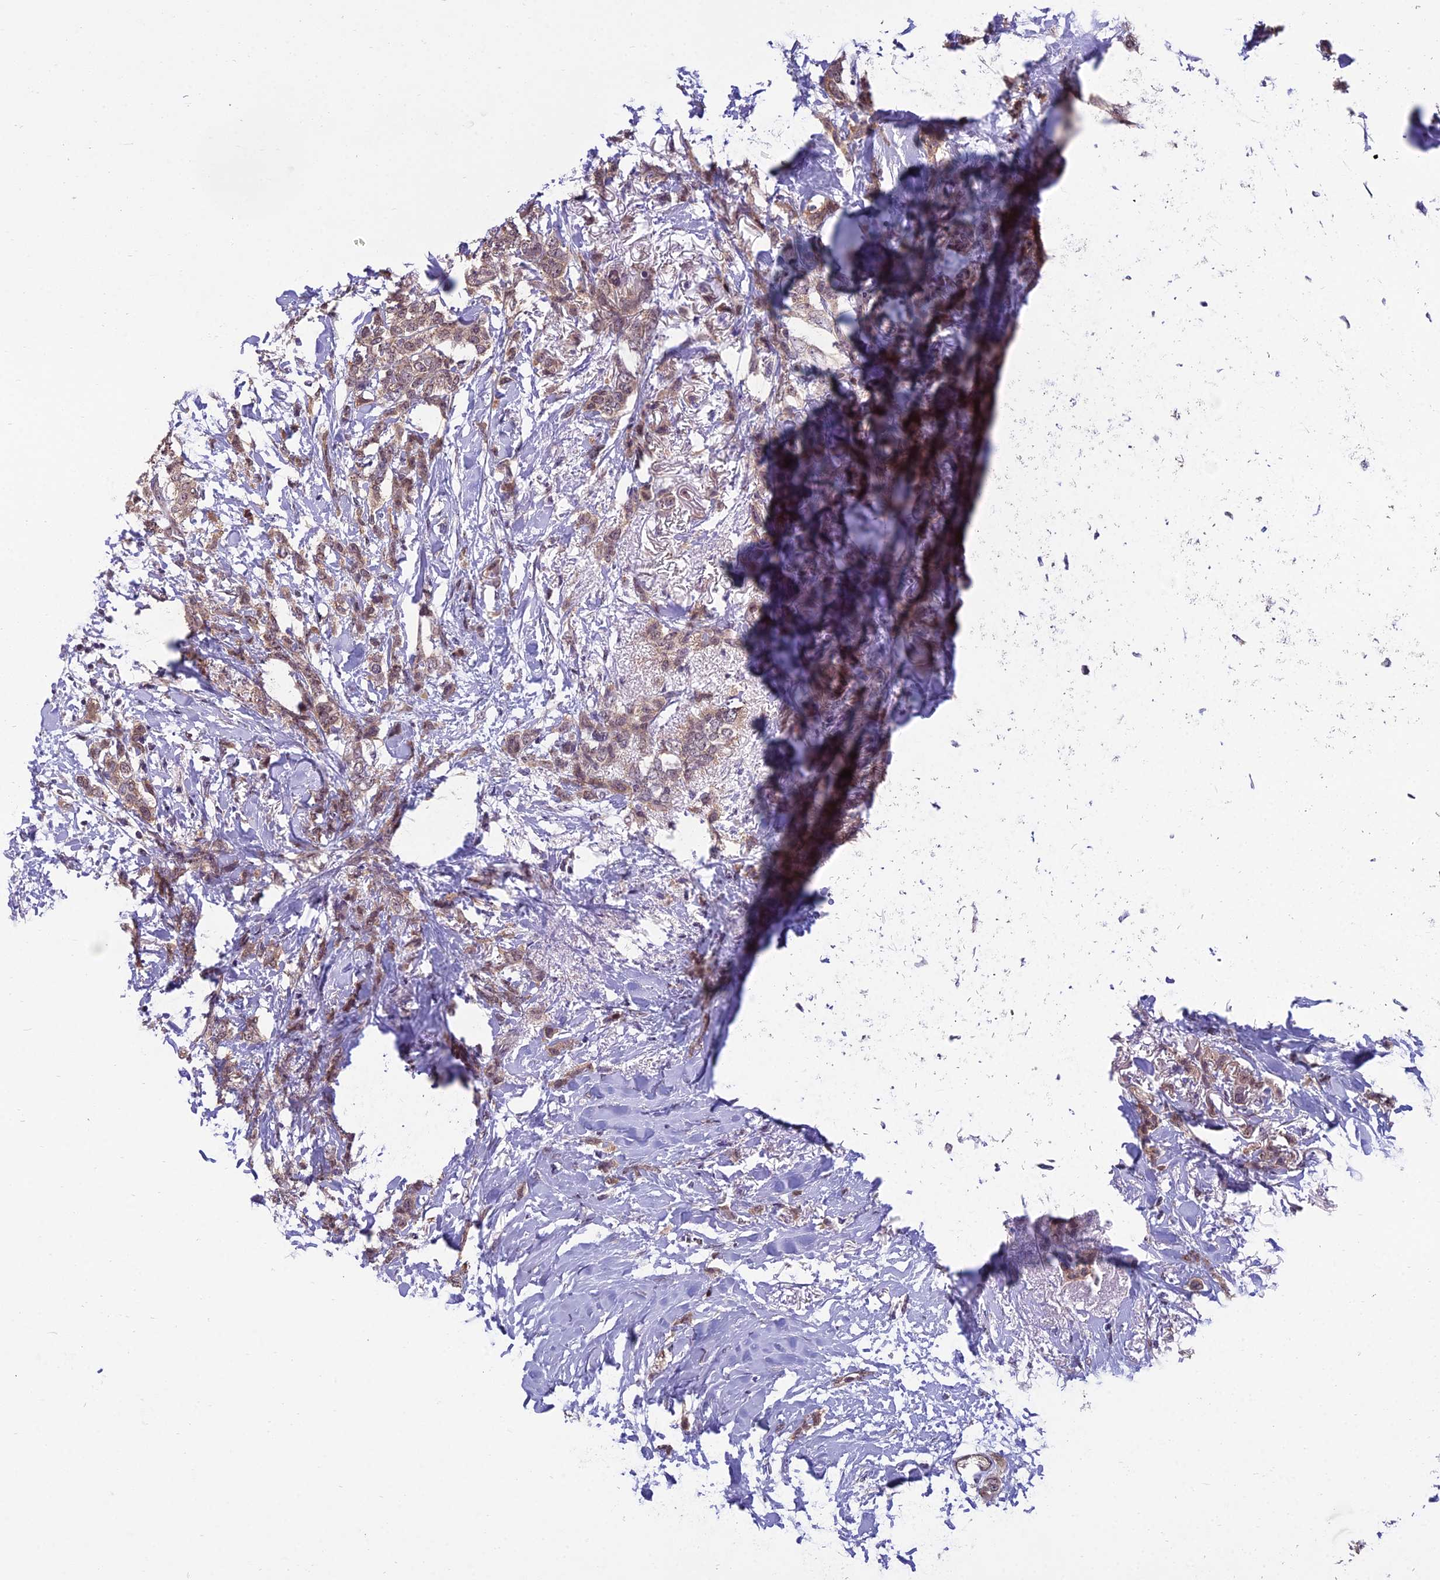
{"staining": {"intensity": "weak", "quantity": ">75%", "location": "cytoplasmic/membranous,nuclear"}, "tissue": "breast cancer", "cell_type": "Tumor cells", "image_type": "cancer", "snomed": [{"axis": "morphology", "description": "Duct carcinoma"}, {"axis": "topography", "description": "Breast"}], "caption": "Breast cancer (infiltrating ductal carcinoma) tissue demonstrates weak cytoplasmic/membranous and nuclear staining in approximately >75% of tumor cells, visualized by immunohistochemistry.", "gene": "GRWD1", "patient": {"sex": "female", "age": 72}}